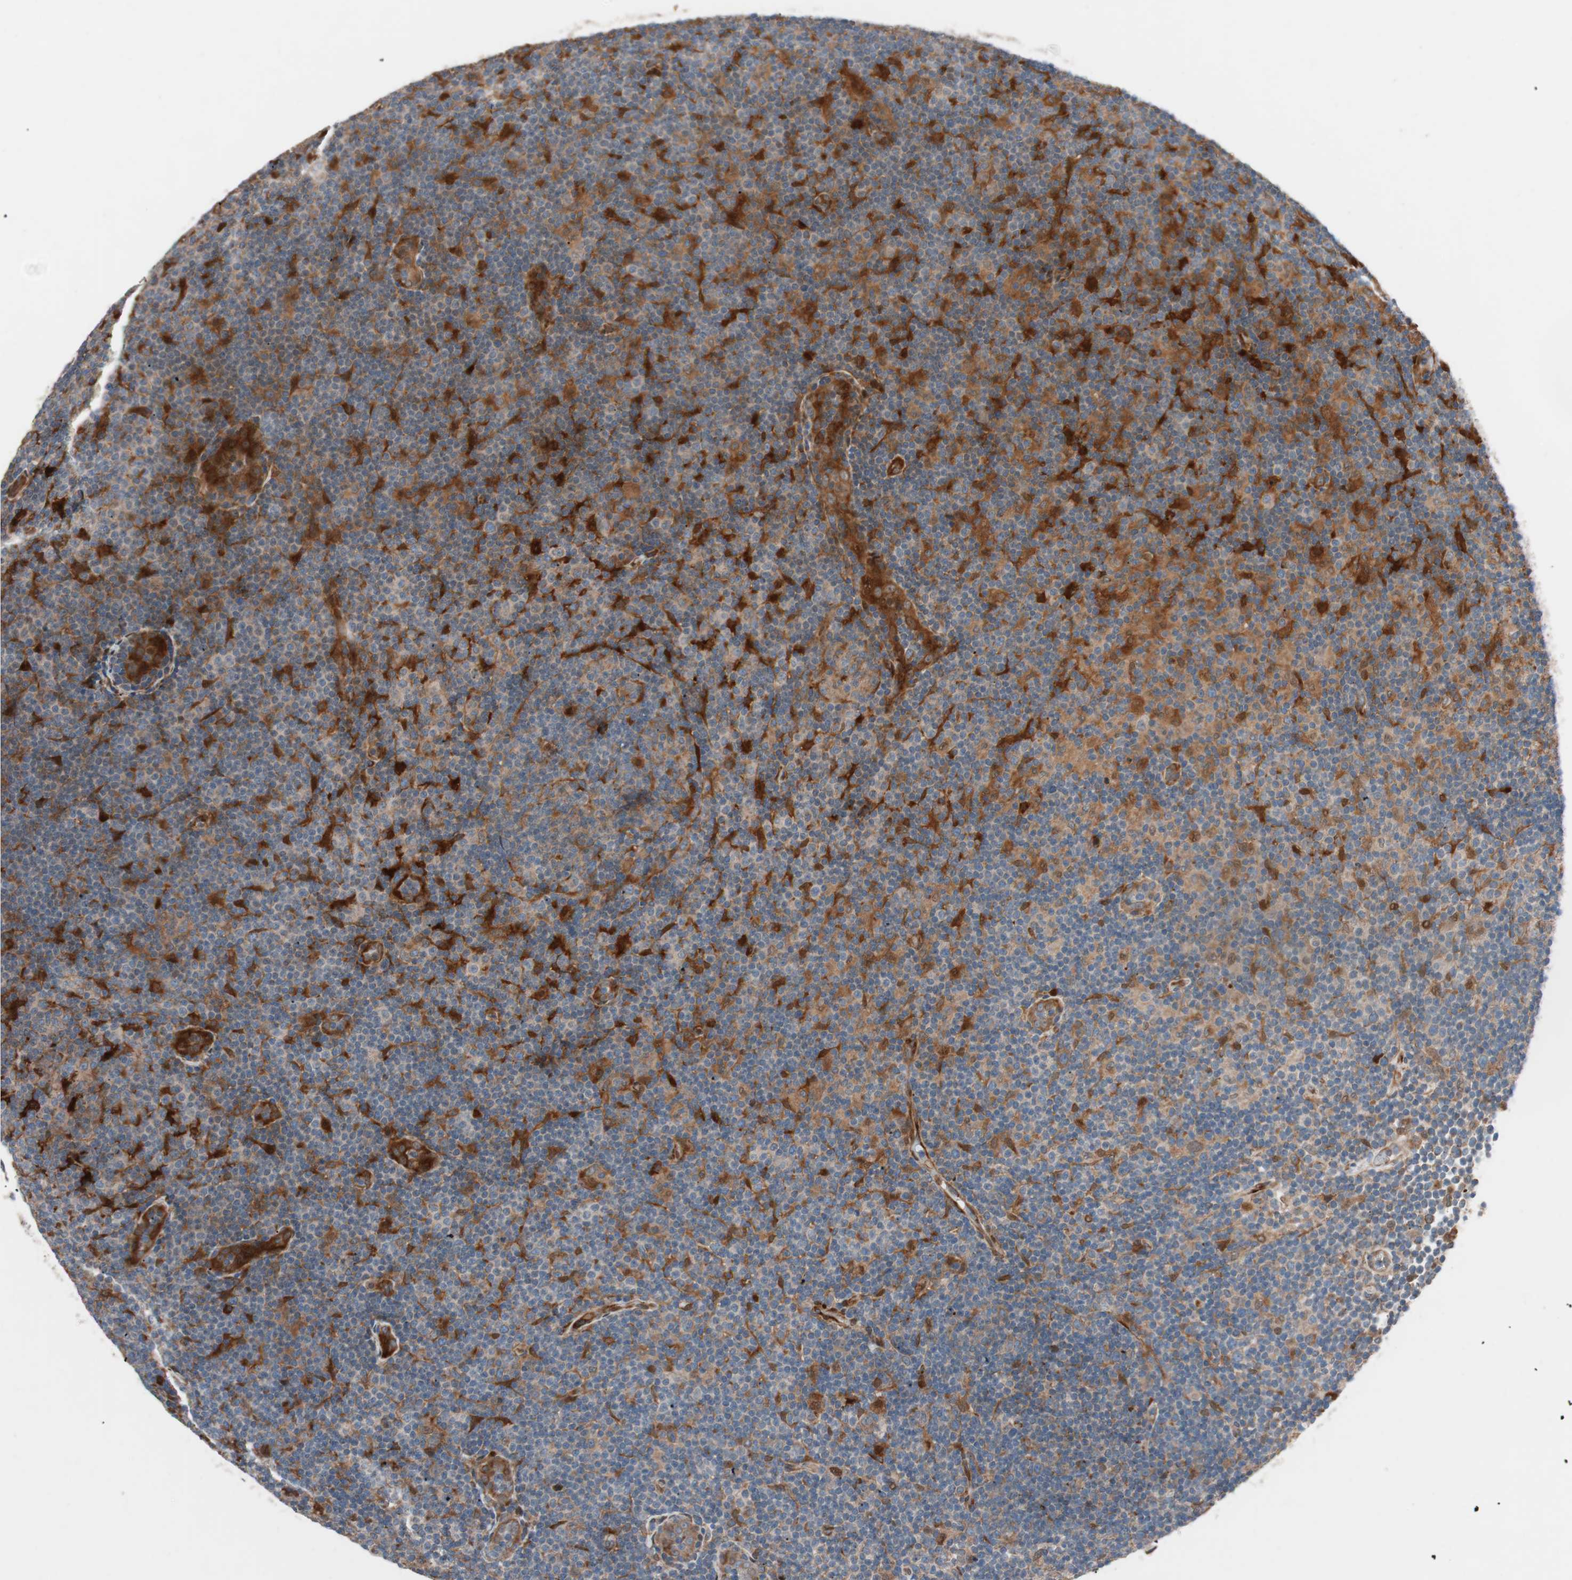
{"staining": {"intensity": "moderate", "quantity": "25%-75%", "location": "cytoplasmic/membranous"}, "tissue": "lymphoma", "cell_type": "Tumor cells", "image_type": "cancer", "snomed": [{"axis": "morphology", "description": "Malignant lymphoma, non-Hodgkin's type, Low grade"}, {"axis": "topography", "description": "Lymph node"}], "caption": "Immunohistochemical staining of malignant lymphoma, non-Hodgkin's type (low-grade) reveals moderate cytoplasmic/membranous protein positivity in approximately 25%-75% of tumor cells.", "gene": "FAAH", "patient": {"sex": "male", "age": 83}}